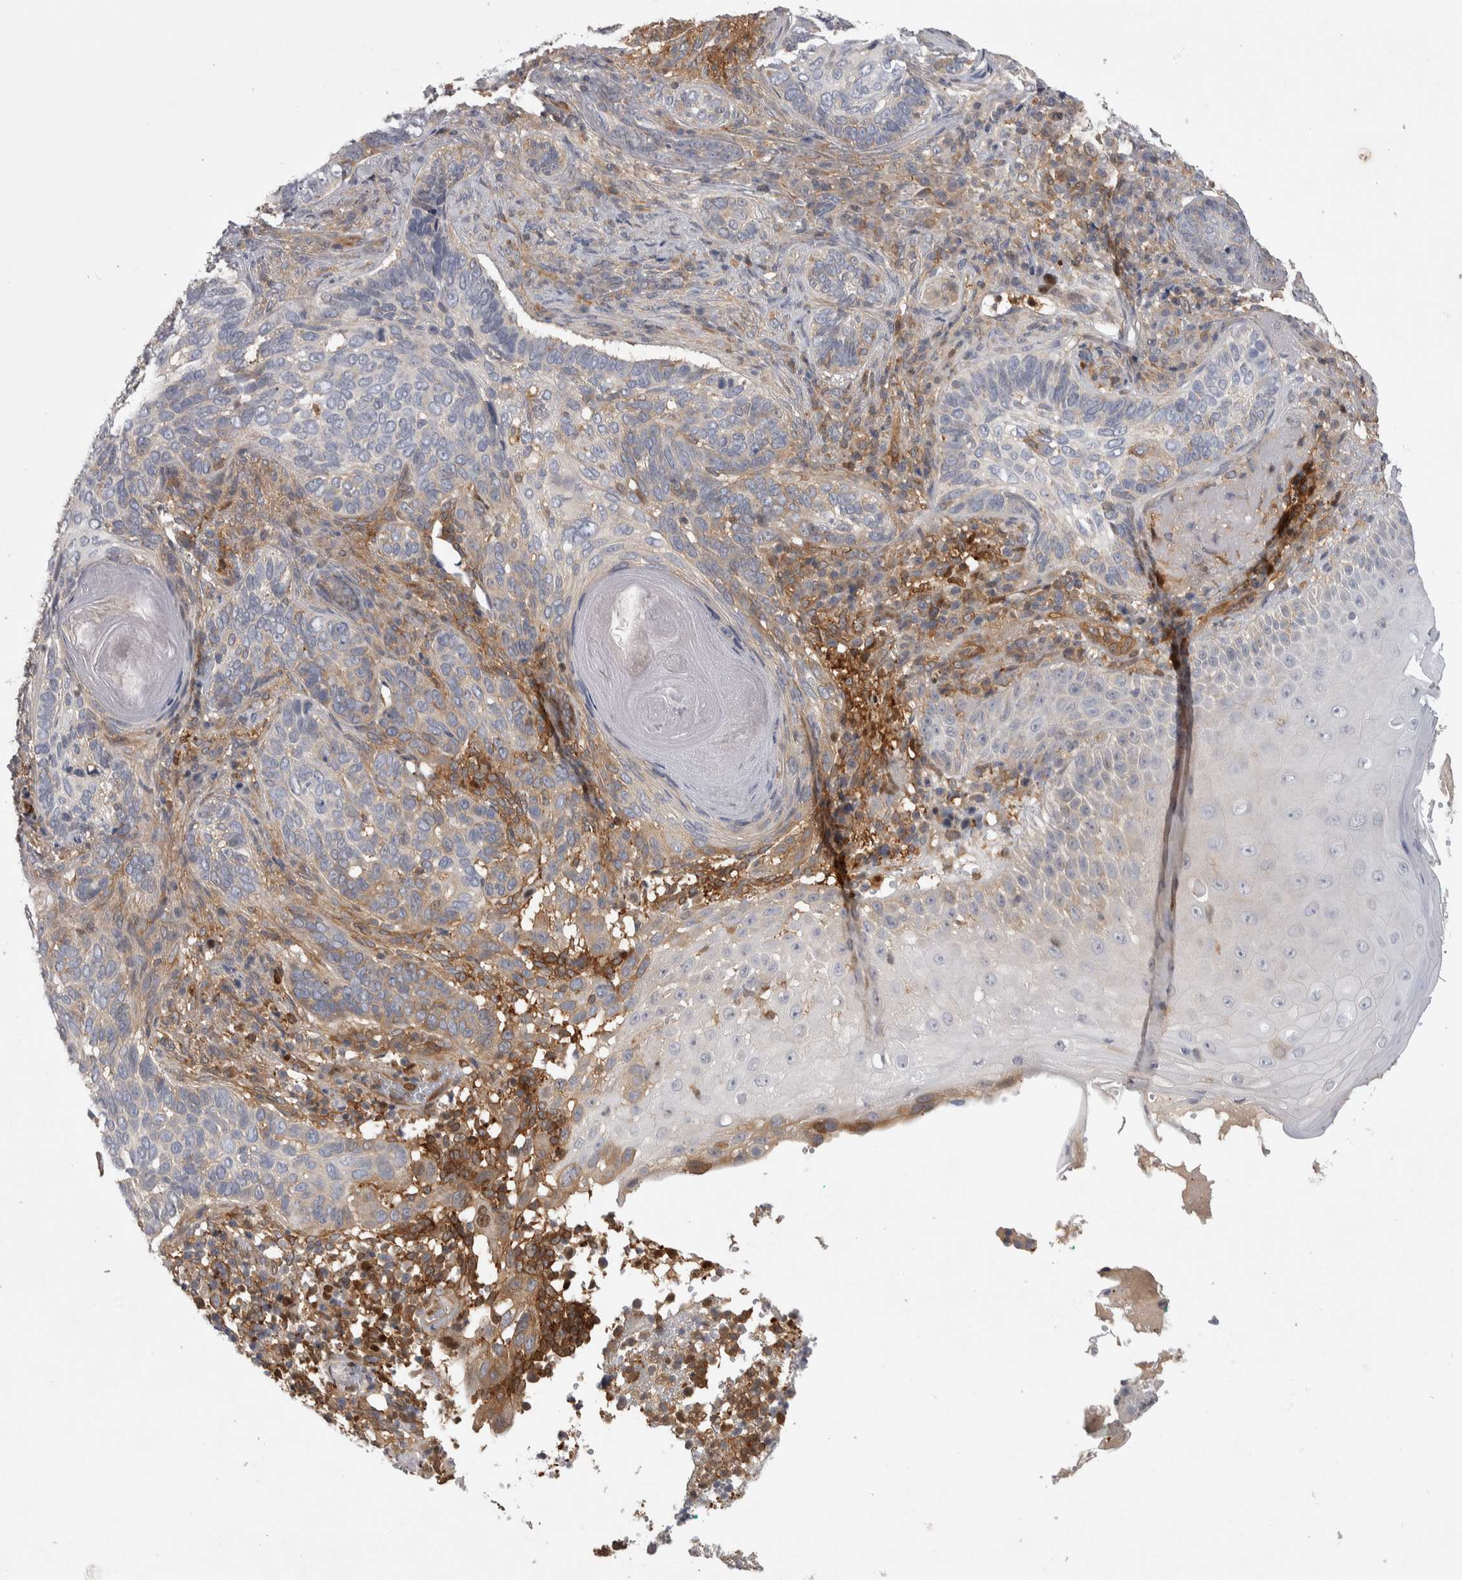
{"staining": {"intensity": "negative", "quantity": "none", "location": "none"}, "tissue": "skin cancer", "cell_type": "Tumor cells", "image_type": "cancer", "snomed": [{"axis": "morphology", "description": "Basal cell carcinoma"}, {"axis": "topography", "description": "Skin"}], "caption": "Human basal cell carcinoma (skin) stained for a protein using IHC shows no expression in tumor cells.", "gene": "NFKB2", "patient": {"sex": "female", "age": 89}}